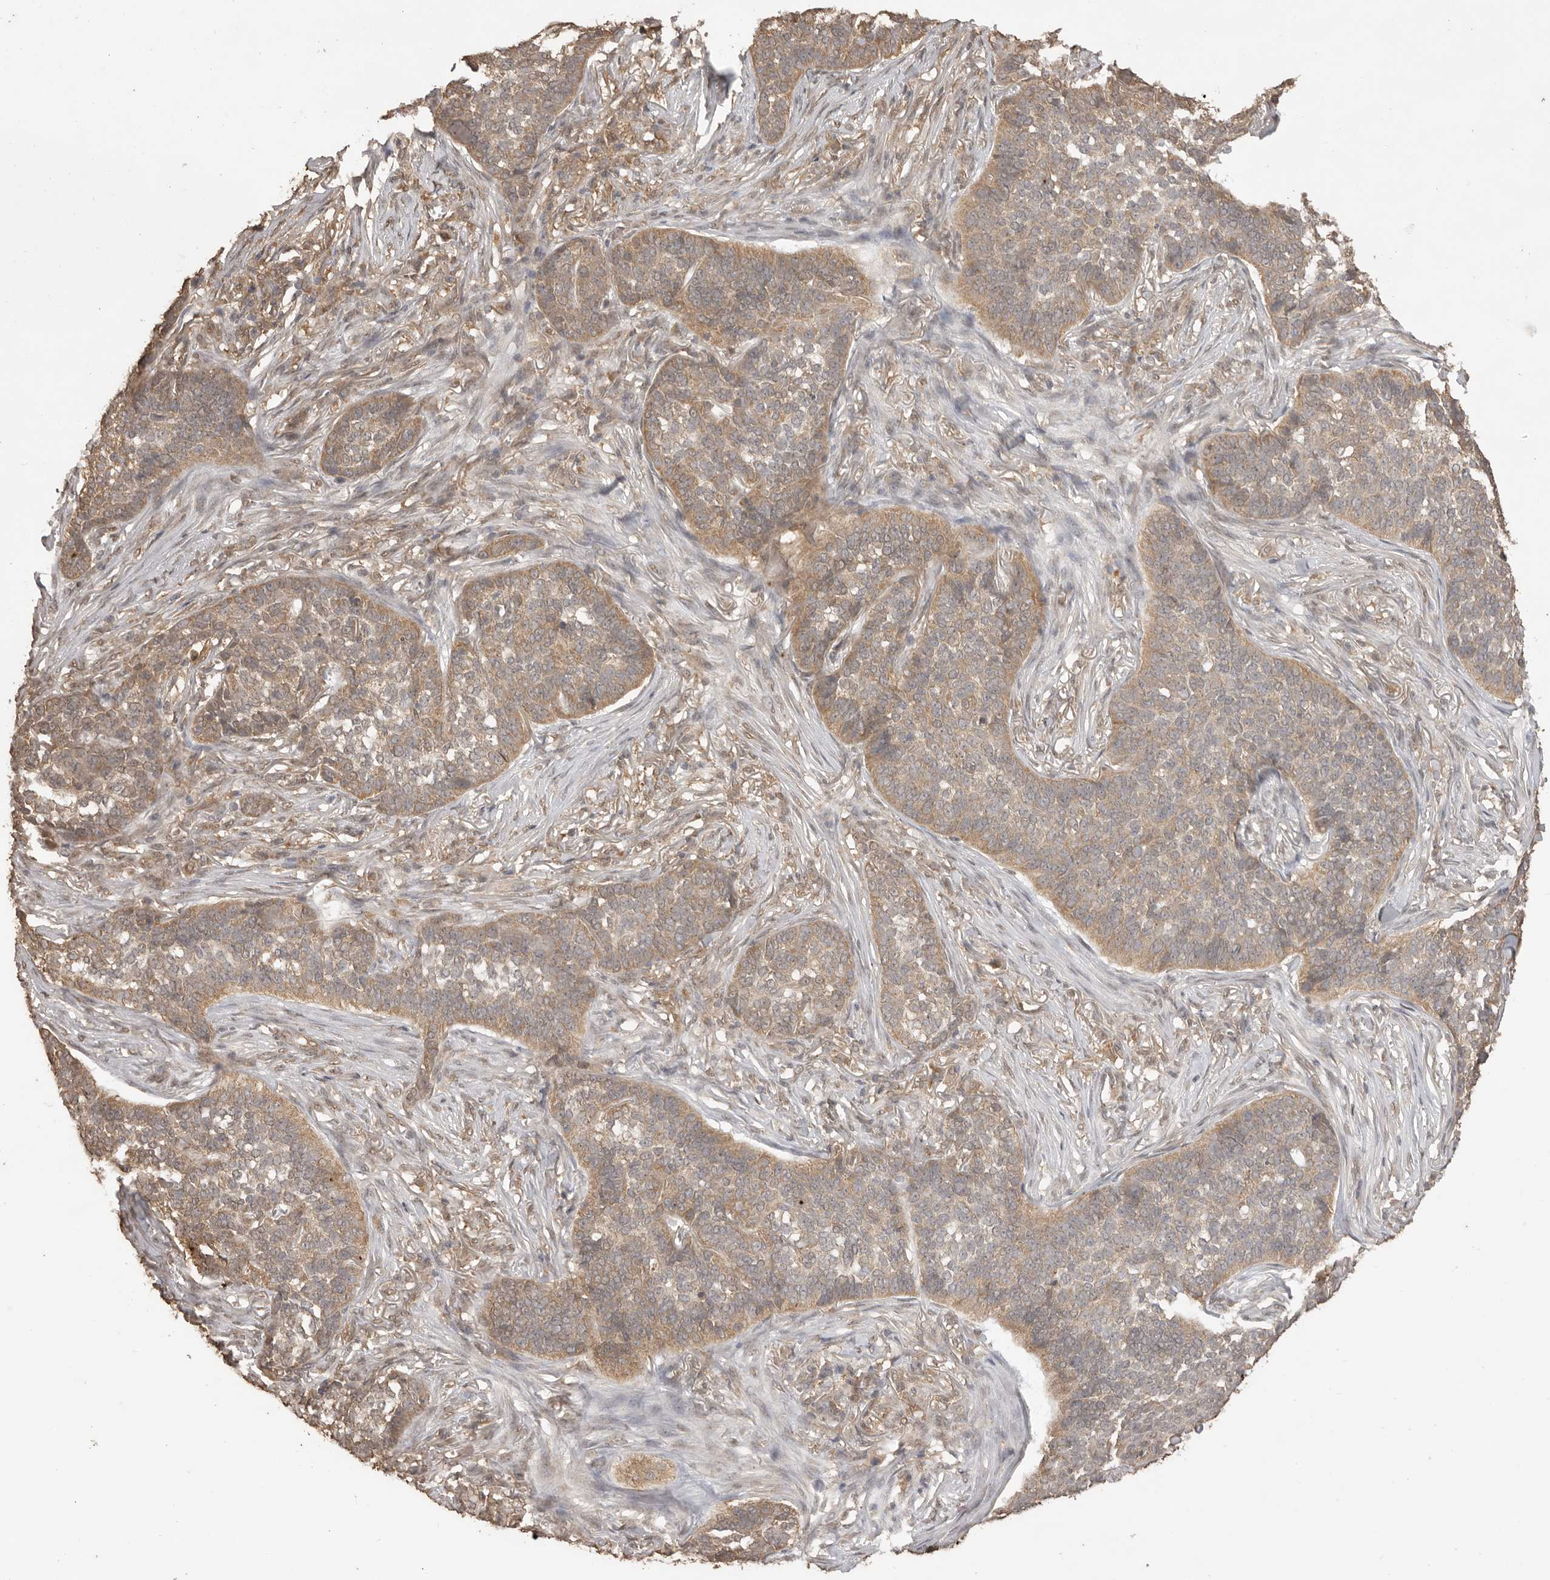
{"staining": {"intensity": "weak", "quantity": ">75%", "location": "cytoplasmic/membranous"}, "tissue": "skin cancer", "cell_type": "Tumor cells", "image_type": "cancer", "snomed": [{"axis": "morphology", "description": "Basal cell carcinoma"}, {"axis": "topography", "description": "Skin"}], "caption": "Weak cytoplasmic/membranous protein staining is identified in about >75% of tumor cells in skin cancer (basal cell carcinoma).", "gene": "JAG2", "patient": {"sex": "male", "age": 85}}